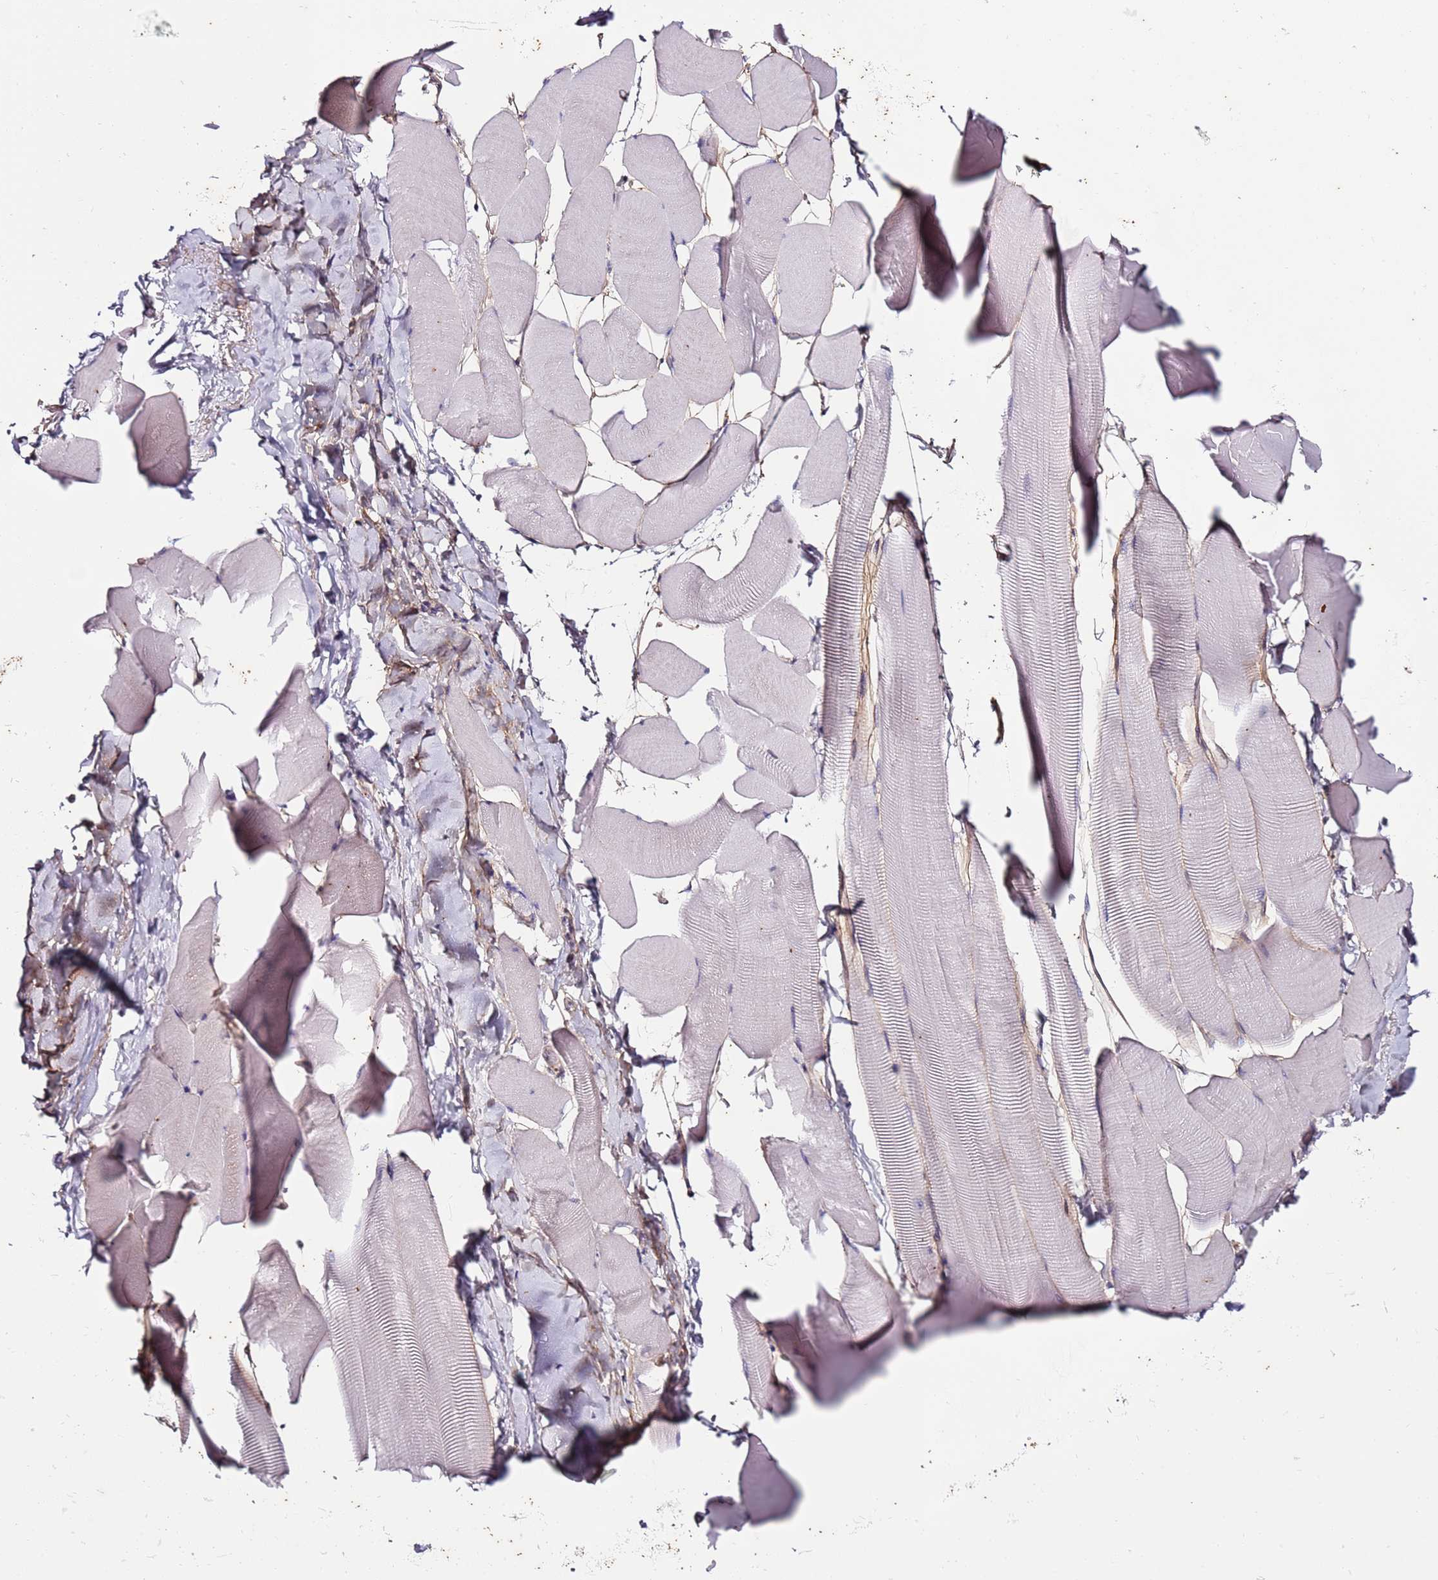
{"staining": {"intensity": "negative", "quantity": "none", "location": "none"}, "tissue": "skeletal muscle", "cell_type": "Myocytes", "image_type": "normal", "snomed": [{"axis": "morphology", "description": "Normal tissue, NOS"}, {"axis": "topography", "description": "Skeletal muscle"}], "caption": "The IHC photomicrograph has no significant expression in myocytes of skeletal muscle. Nuclei are stained in blue.", "gene": "C3orf80", "patient": {"sex": "male", "age": 25}}